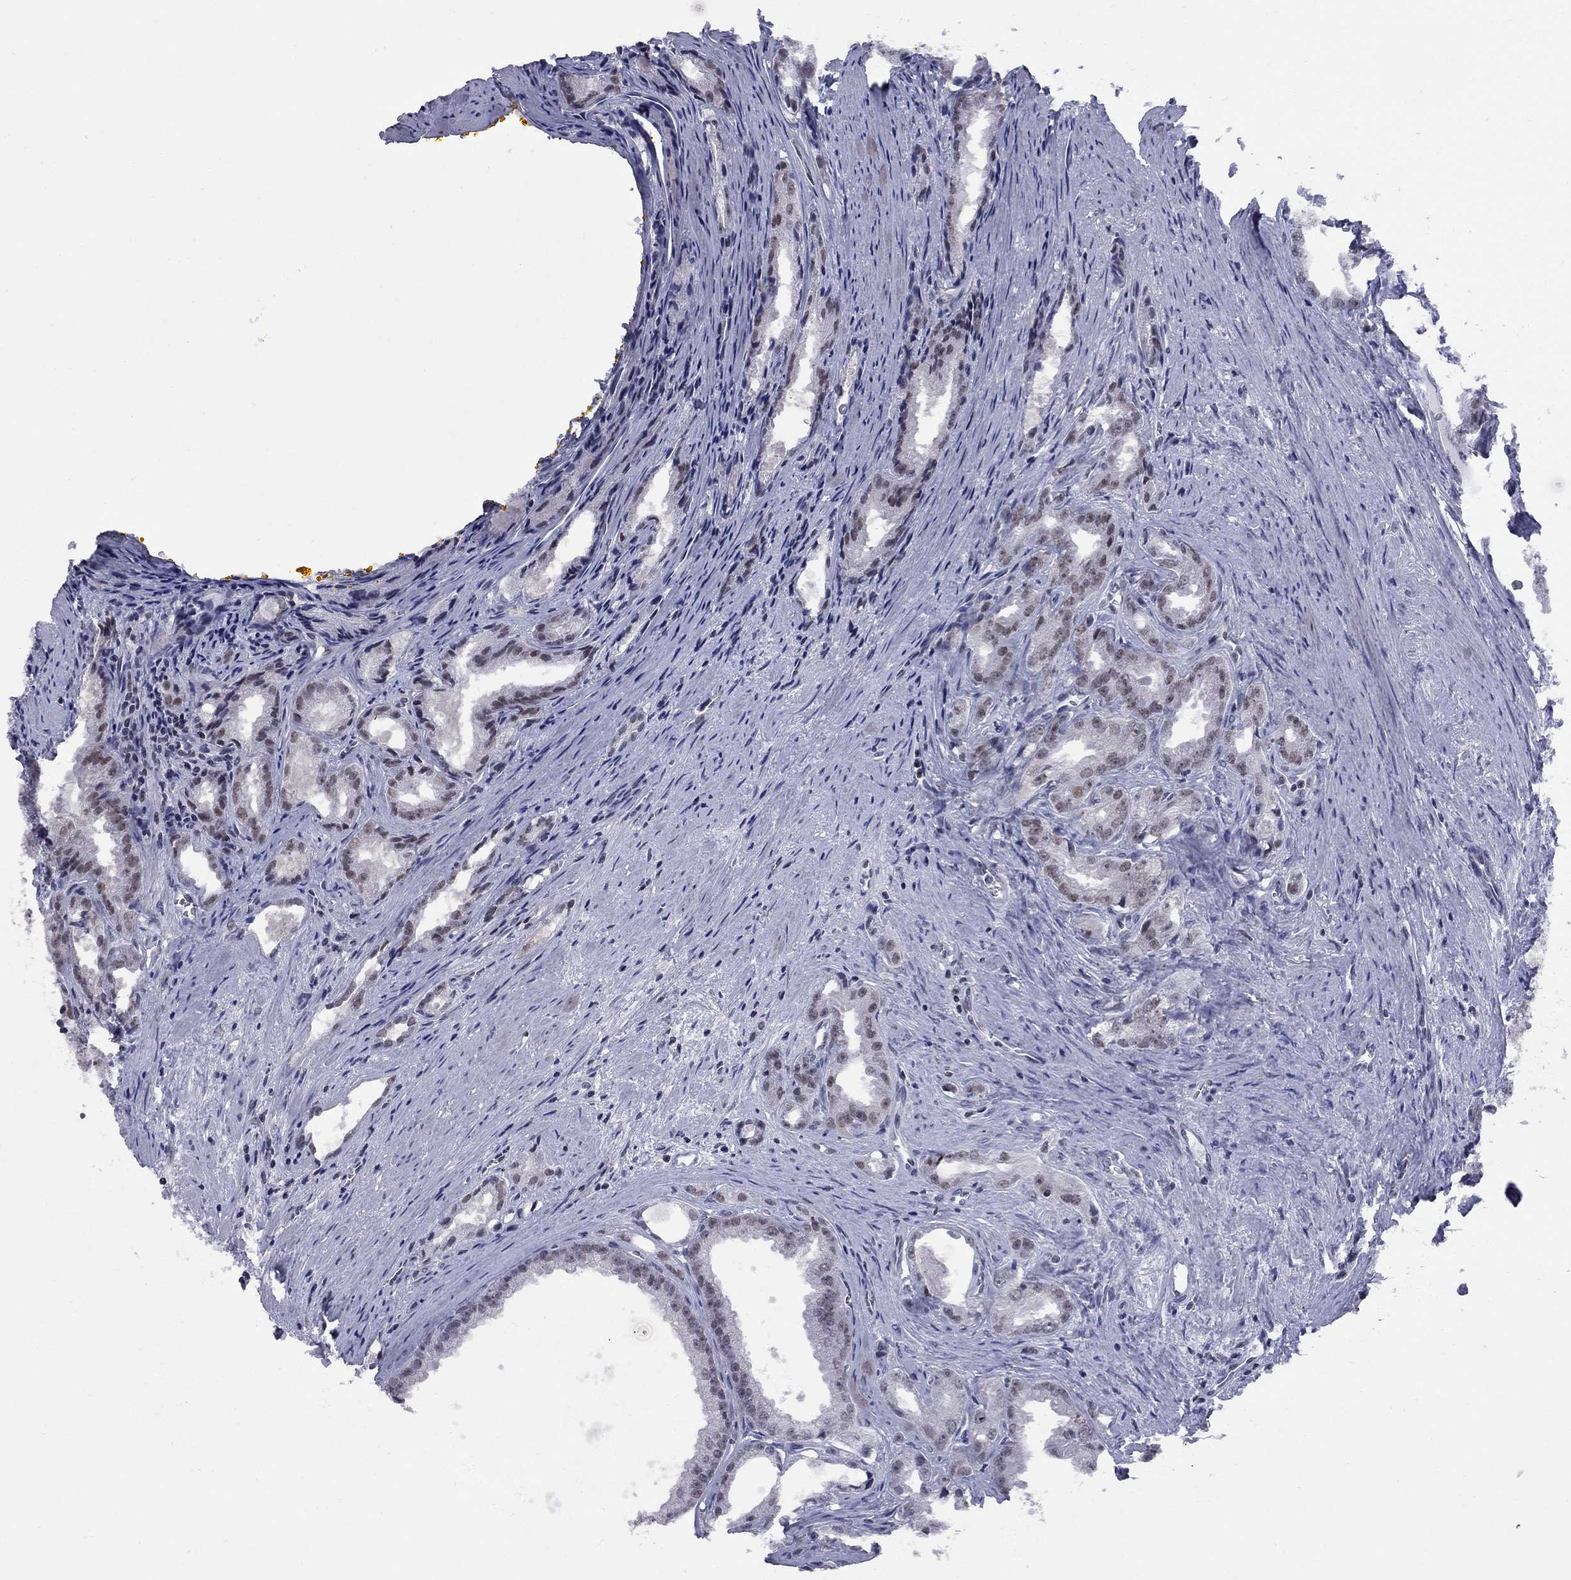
{"staining": {"intensity": "weak", "quantity": "<25%", "location": "nuclear"}, "tissue": "prostate cancer", "cell_type": "Tumor cells", "image_type": "cancer", "snomed": [{"axis": "morphology", "description": "Adenocarcinoma, NOS"}, {"axis": "morphology", "description": "Adenocarcinoma, High grade"}, {"axis": "topography", "description": "Prostate"}], "caption": "The photomicrograph demonstrates no significant expression in tumor cells of prostate cancer (high-grade adenocarcinoma).", "gene": "TAF9", "patient": {"sex": "male", "age": 70}}